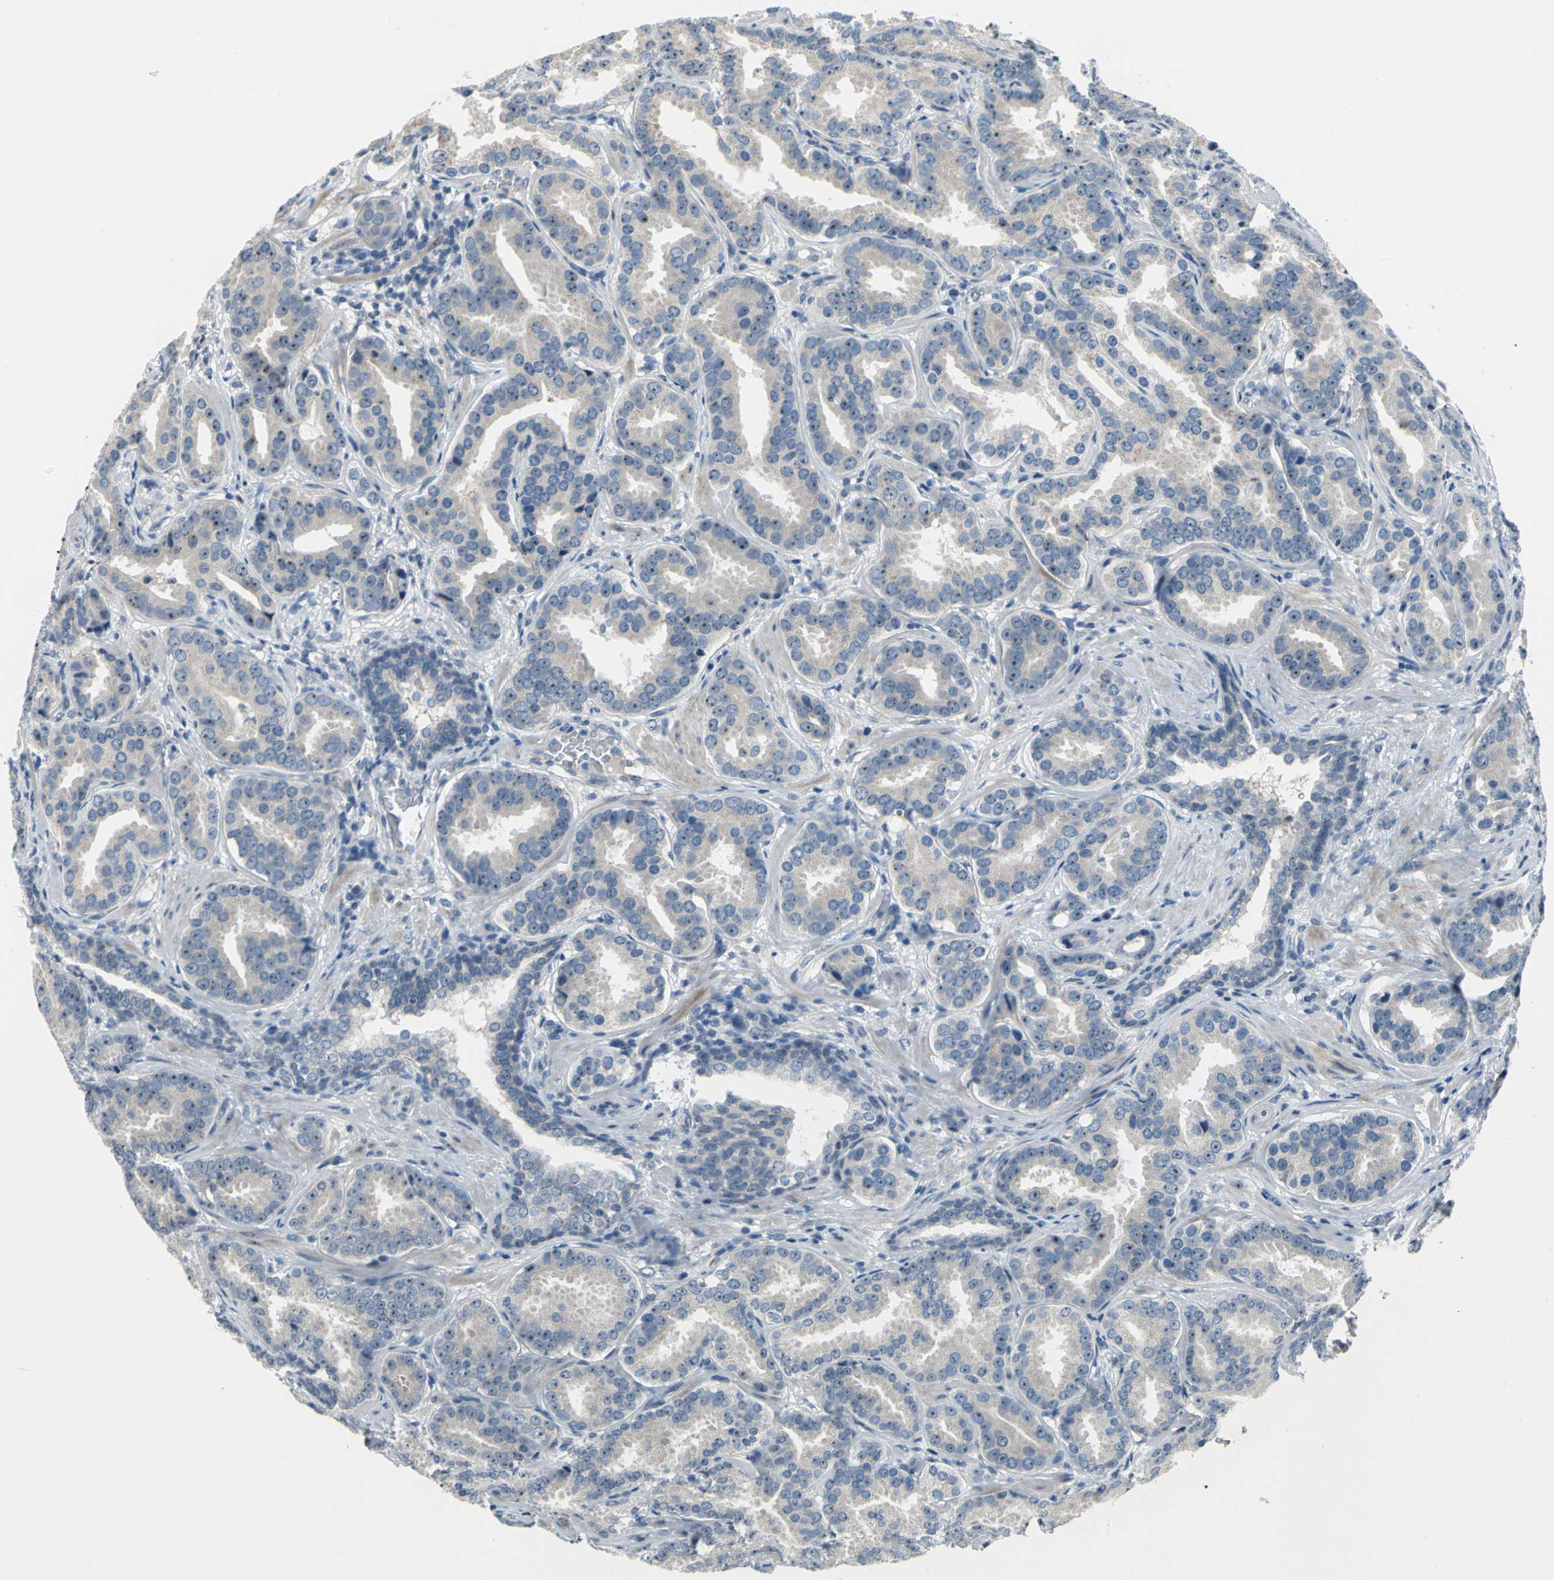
{"staining": {"intensity": "strong", "quantity": ">75%", "location": "nuclear"}, "tissue": "prostate cancer", "cell_type": "Tumor cells", "image_type": "cancer", "snomed": [{"axis": "morphology", "description": "Adenocarcinoma, Low grade"}, {"axis": "topography", "description": "Prostate"}], "caption": "Prostate cancer stained for a protein exhibits strong nuclear positivity in tumor cells.", "gene": "MYBBP1A", "patient": {"sex": "male", "age": 59}}